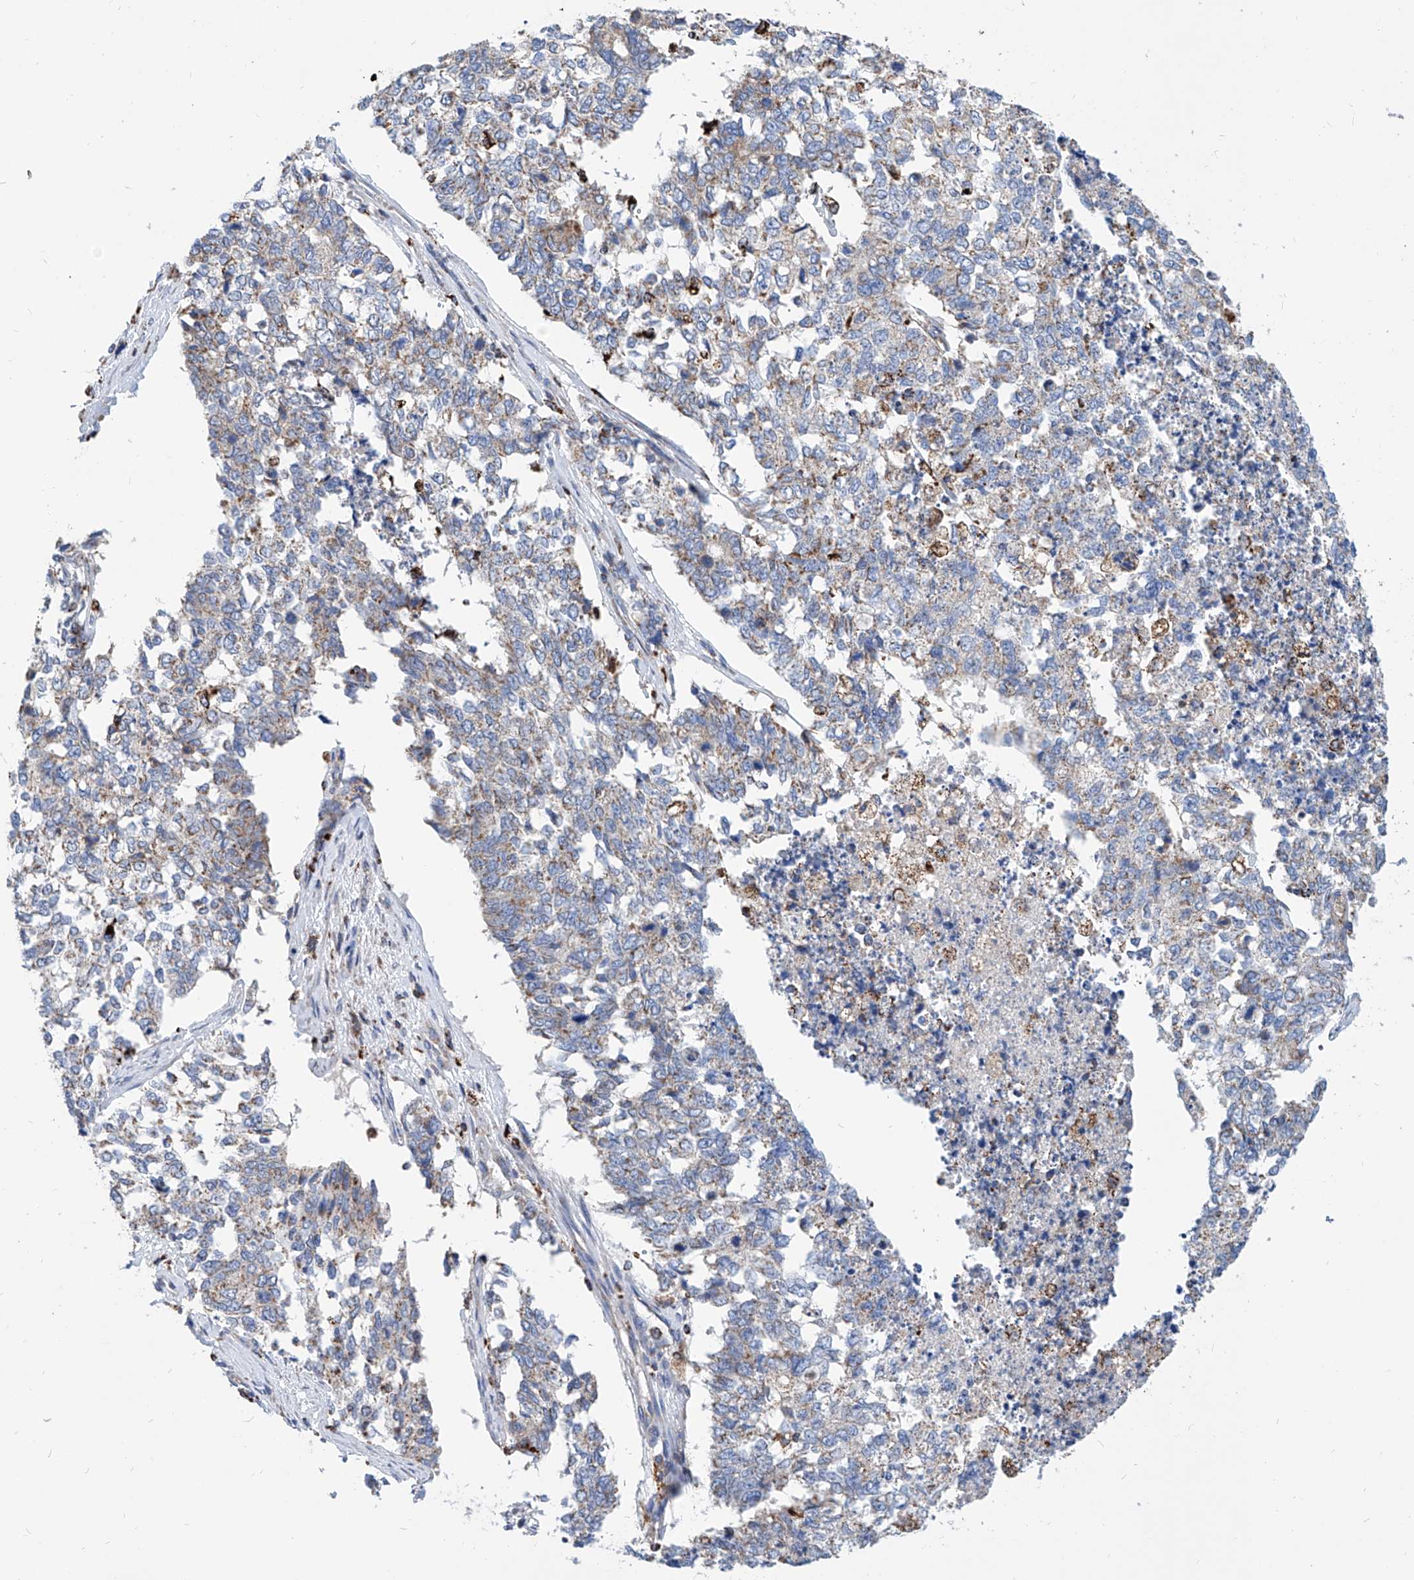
{"staining": {"intensity": "weak", "quantity": "25%-75%", "location": "cytoplasmic/membranous"}, "tissue": "cervical cancer", "cell_type": "Tumor cells", "image_type": "cancer", "snomed": [{"axis": "morphology", "description": "Squamous cell carcinoma, NOS"}, {"axis": "topography", "description": "Cervix"}], "caption": "Immunohistochemical staining of human cervical cancer demonstrates low levels of weak cytoplasmic/membranous protein positivity in approximately 25%-75% of tumor cells. (DAB (3,3'-diaminobenzidine) = brown stain, brightfield microscopy at high magnification).", "gene": "CPNE5", "patient": {"sex": "female", "age": 63}}